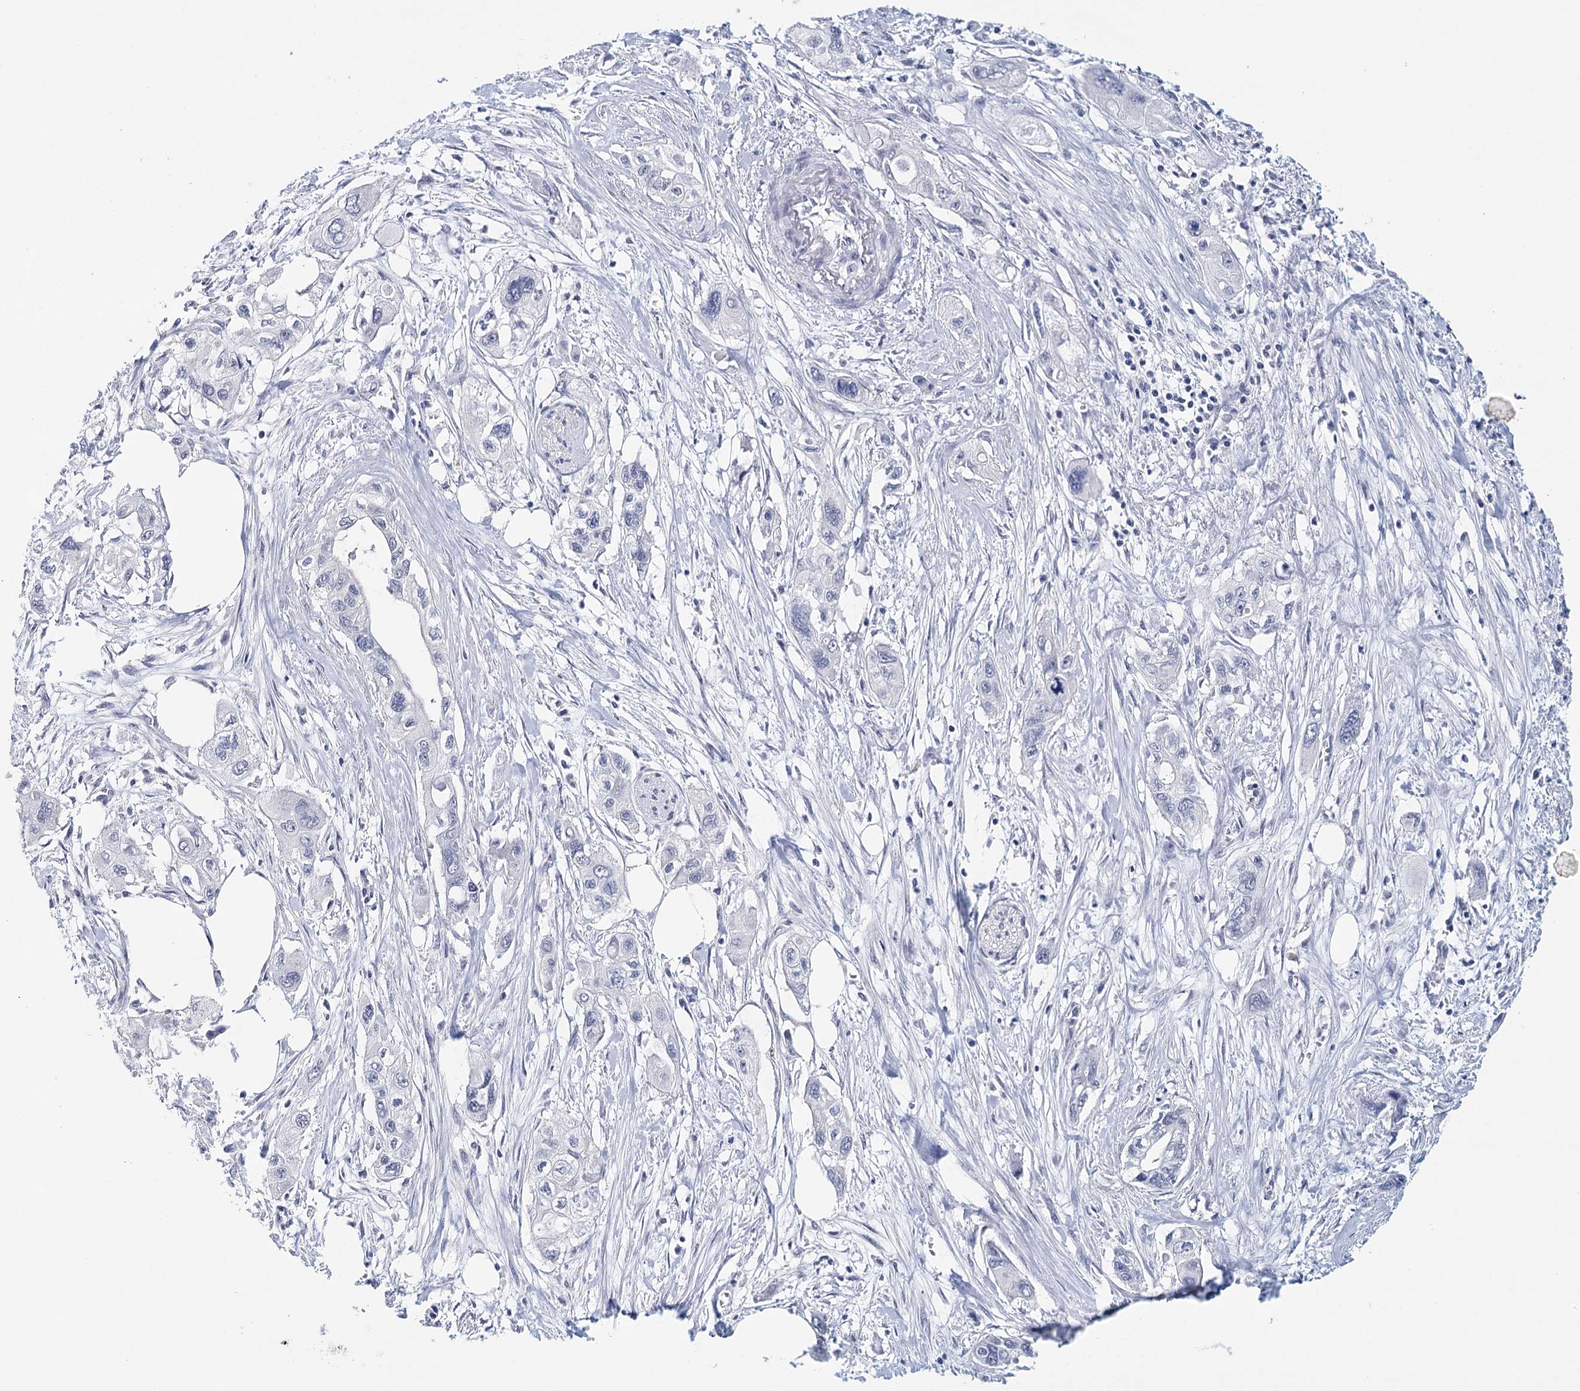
{"staining": {"intensity": "negative", "quantity": "none", "location": "none"}, "tissue": "pancreatic cancer", "cell_type": "Tumor cells", "image_type": "cancer", "snomed": [{"axis": "morphology", "description": "Adenocarcinoma, NOS"}, {"axis": "topography", "description": "Pancreas"}], "caption": "Immunohistochemistry histopathology image of neoplastic tissue: human pancreatic cancer (adenocarcinoma) stained with DAB reveals no significant protein positivity in tumor cells.", "gene": "HSPA4L", "patient": {"sex": "male", "age": 75}}